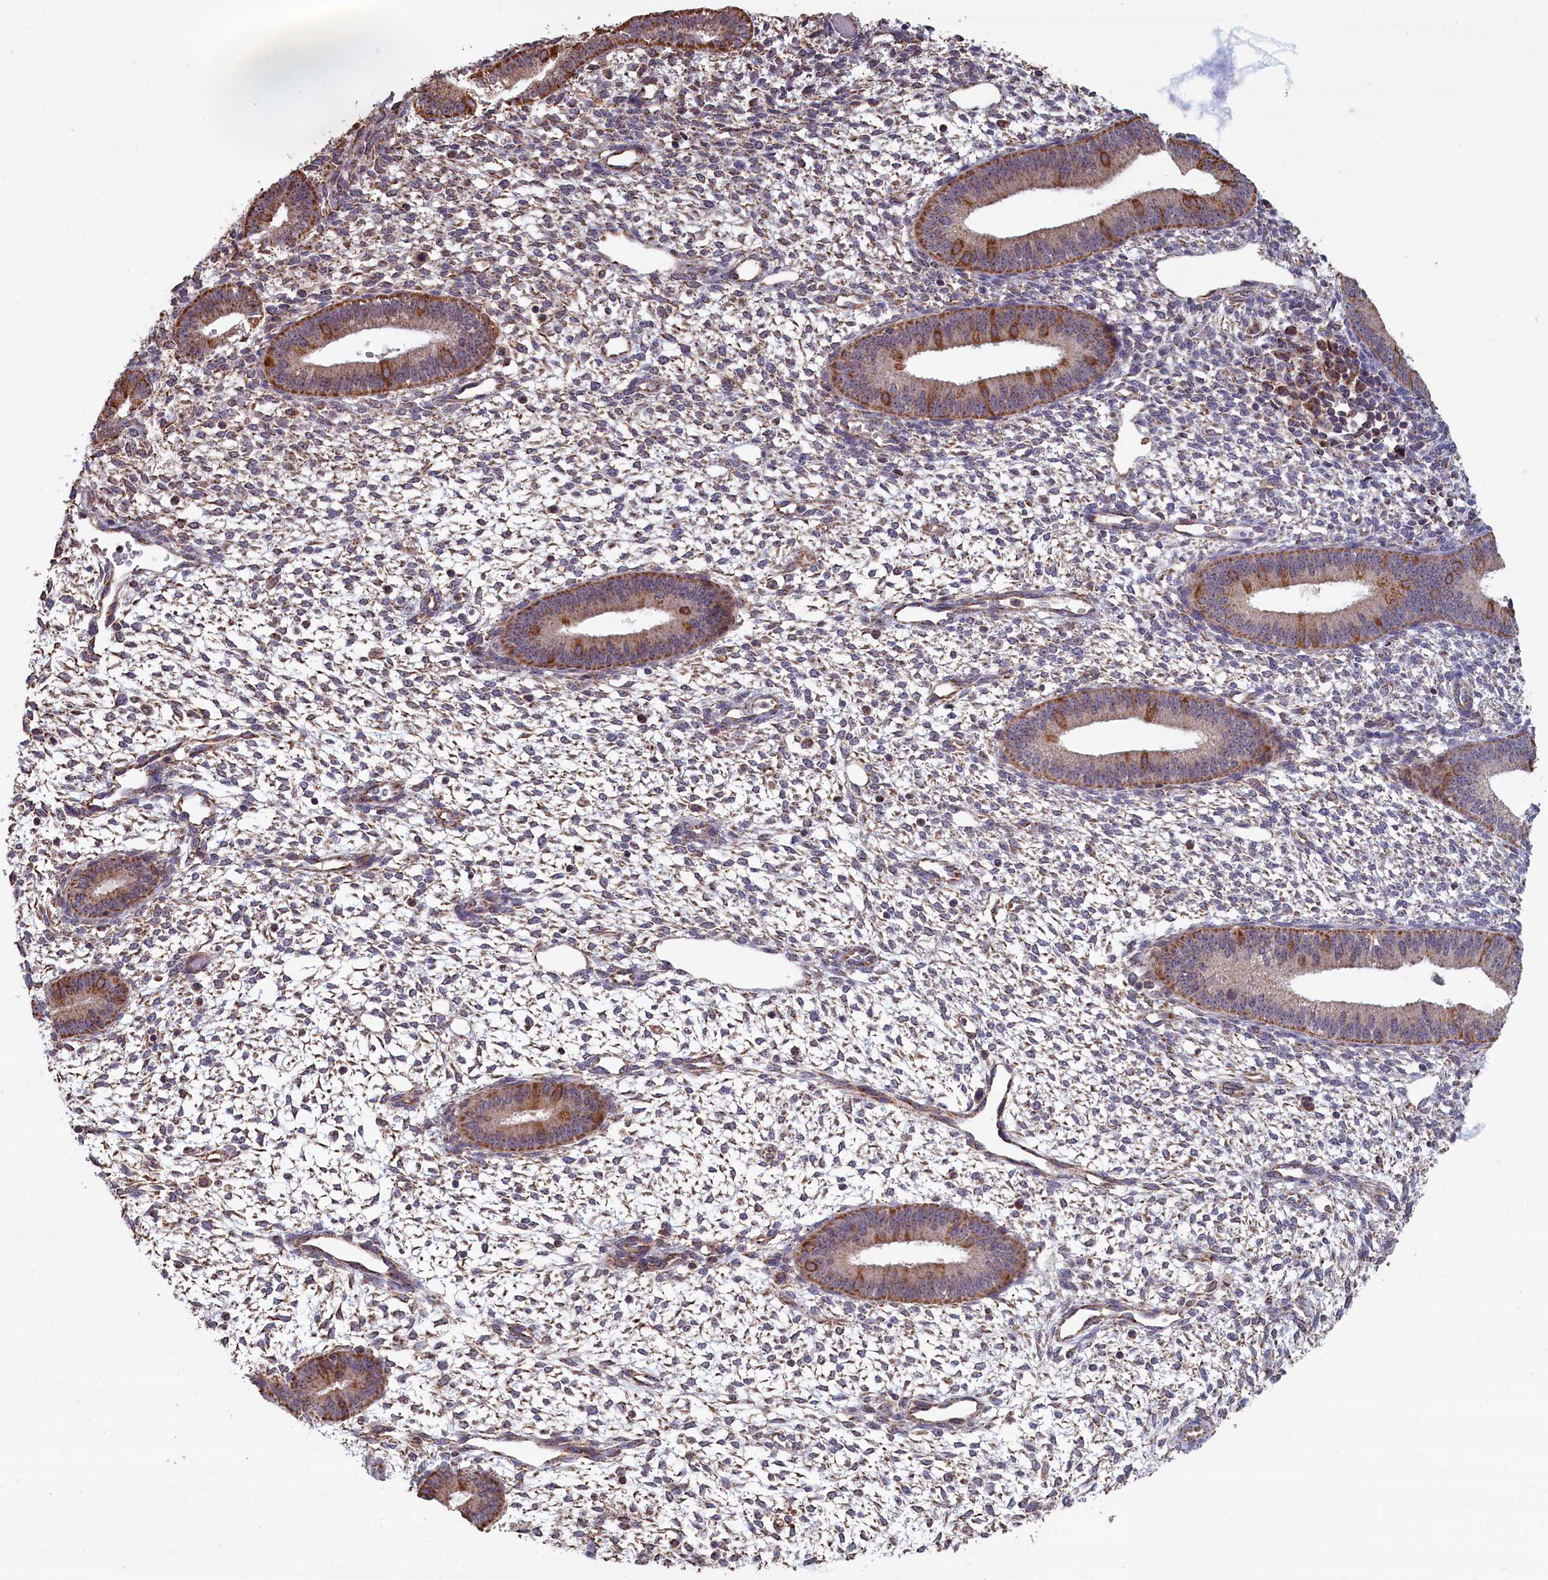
{"staining": {"intensity": "weak", "quantity": "<25%", "location": "cytoplasmic/membranous"}, "tissue": "endometrium", "cell_type": "Cells in endometrial stroma", "image_type": "normal", "snomed": [{"axis": "morphology", "description": "Normal tissue, NOS"}, {"axis": "topography", "description": "Endometrium"}], "caption": "Human endometrium stained for a protein using immunohistochemistry (IHC) reveals no expression in cells in endometrial stroma.", "gene": "ENSG00000269825", "patient": {"sex": "female", "age": 46}}